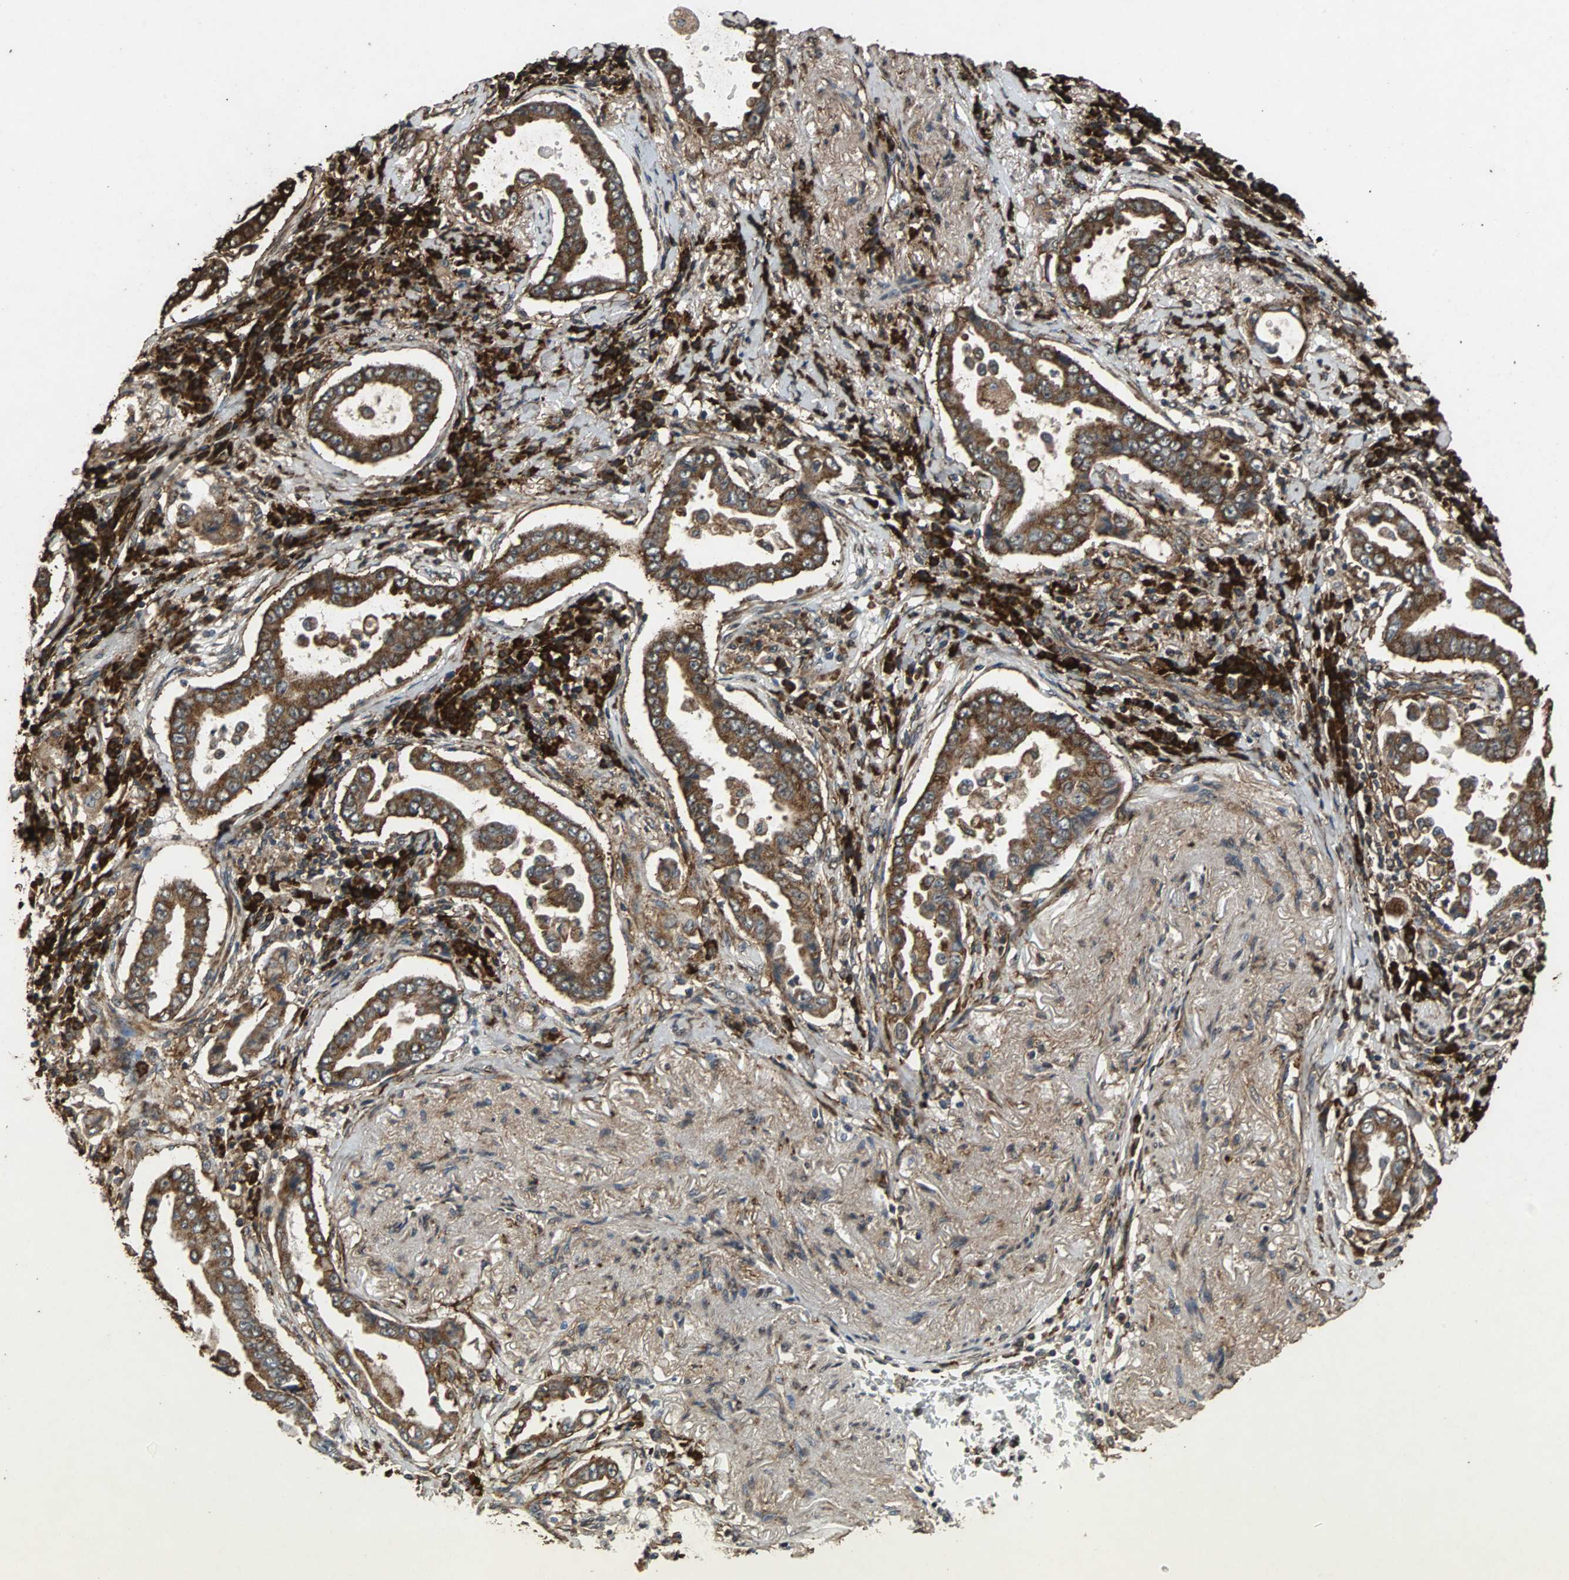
{"staining": {"intensity": "strong", "quantity": ">75%", "location": "cytoplasmic/membranous"}, "tissue": "lung cancer", "cell_type": "Tumor cells", "image_type": "cancer", "snomed": [{"axis": "morphology", "description": "Normal tissue, NOS"}, {"axis": "morphology", "description": "Inflammation, NOS"}, {"axis": "morphology", "description": "Adenocarcinoma, NOS"}, {"axis": "topography", "description": "Lung"}], "caption": "Lung cancer (adenocarcinoma) tissue displays strong cytoplasmic/membranous positivity in approximately >75% of tumor cells, visualized by immunohistochemistry.", "gene": "NAA10", "patient": {"sex": "female", "age": 64}}